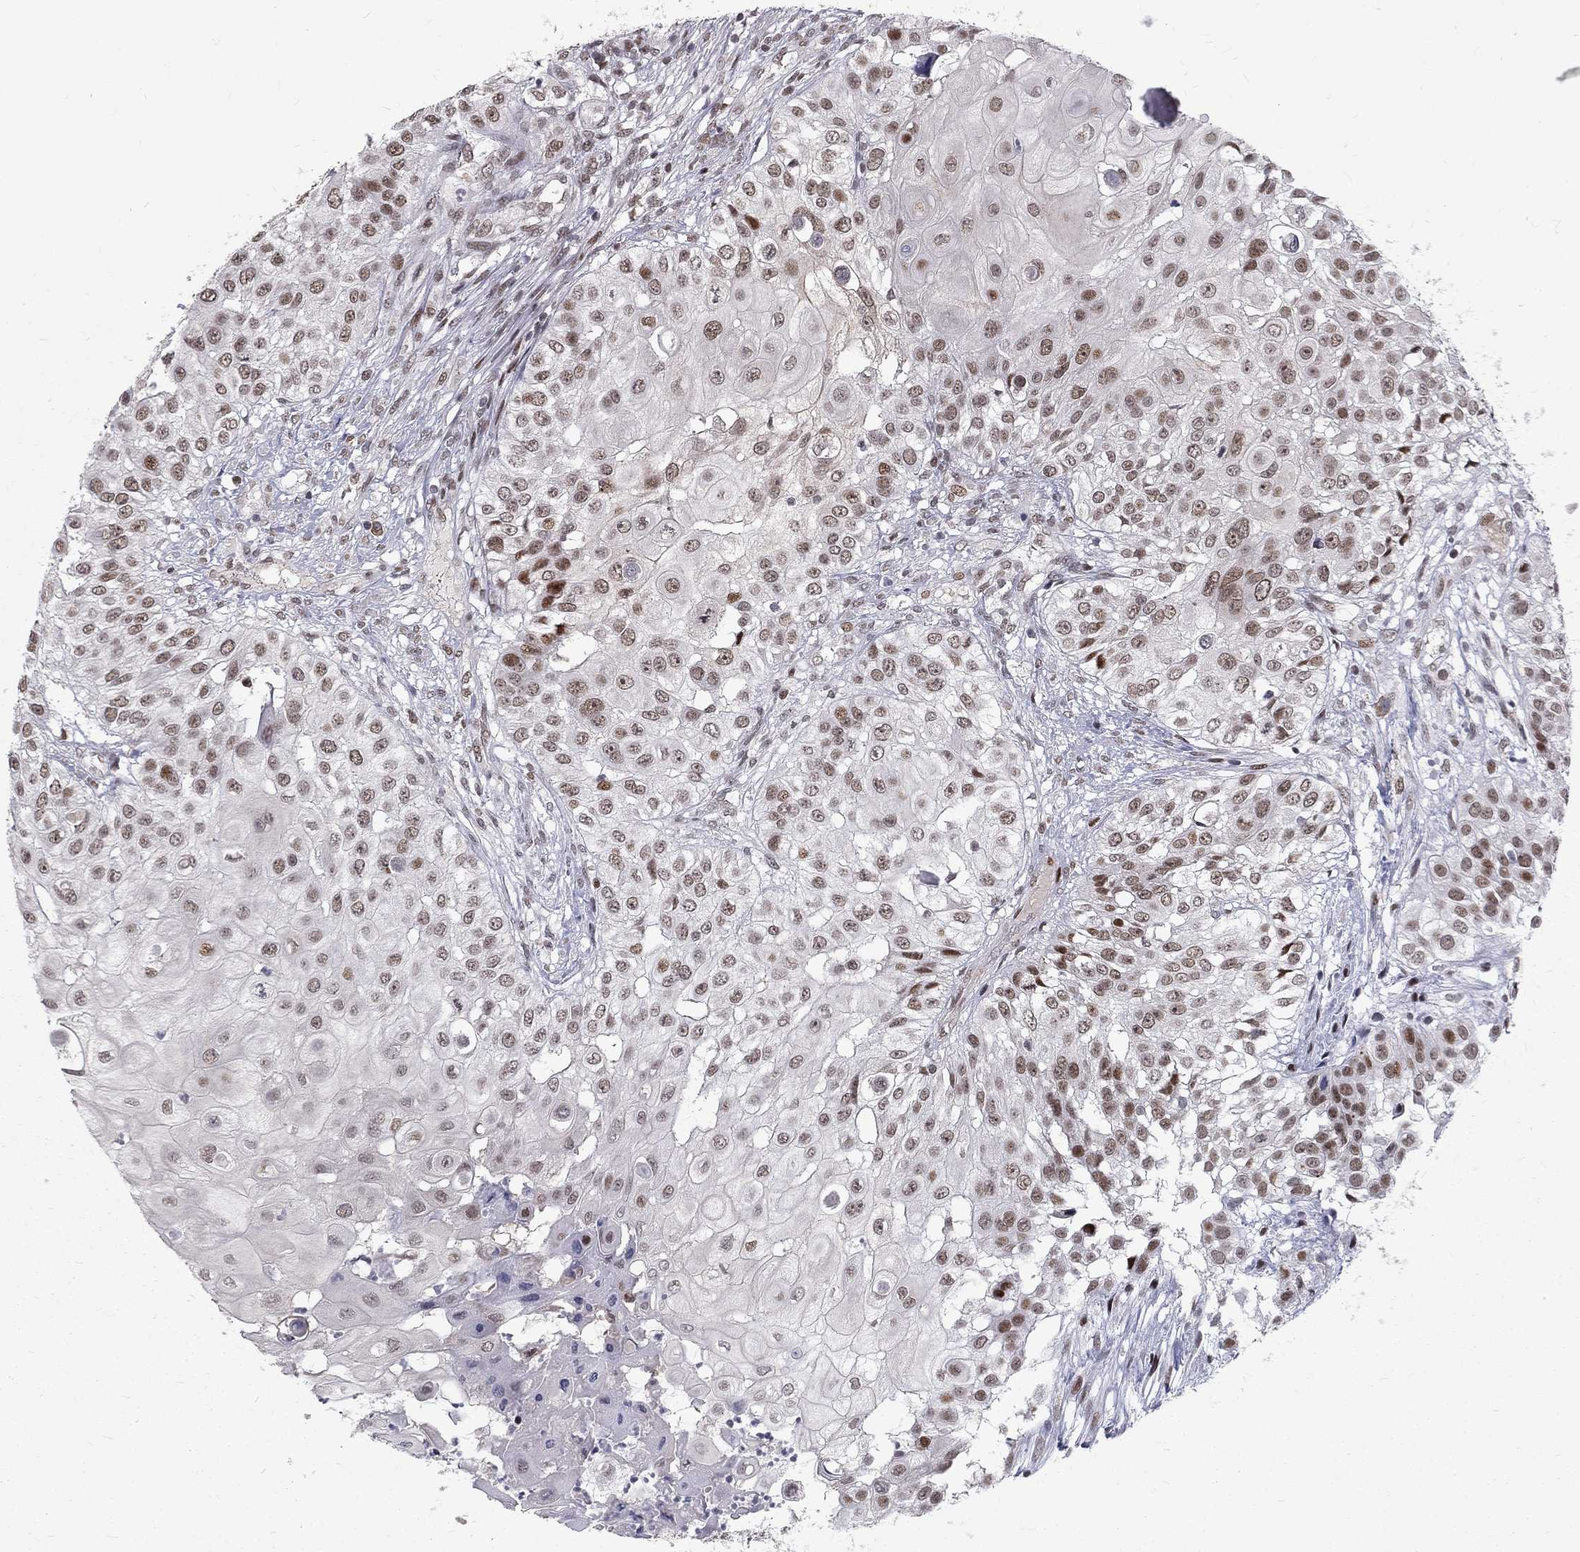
{"staining": {"intensity": "strong", "quantity": "25%-75%", "location": "nuclear"}, "tissue": "urothelial cancer", "cell_type": "Tumor cells", "image_type": "cancer", "snomed": [{"axis": "morphology", "description": "Urothelial carcinoma, High grade"}, {"axis": "topography", "description": "Urinary bladder"}], "caption": "Immunohistochemical staining of urothelial cancer reveals high levels of strong nuclear protein expression in about 25%-75% of tumor cells. The staining was performed using DAB (3,3'-diaminobenzidine), with brown indicating positive protein expression. Nuclei are stained blue with hematoxylin.", "gene": "TCEAL1", "patient": {"sex": "female", "age": 79}}